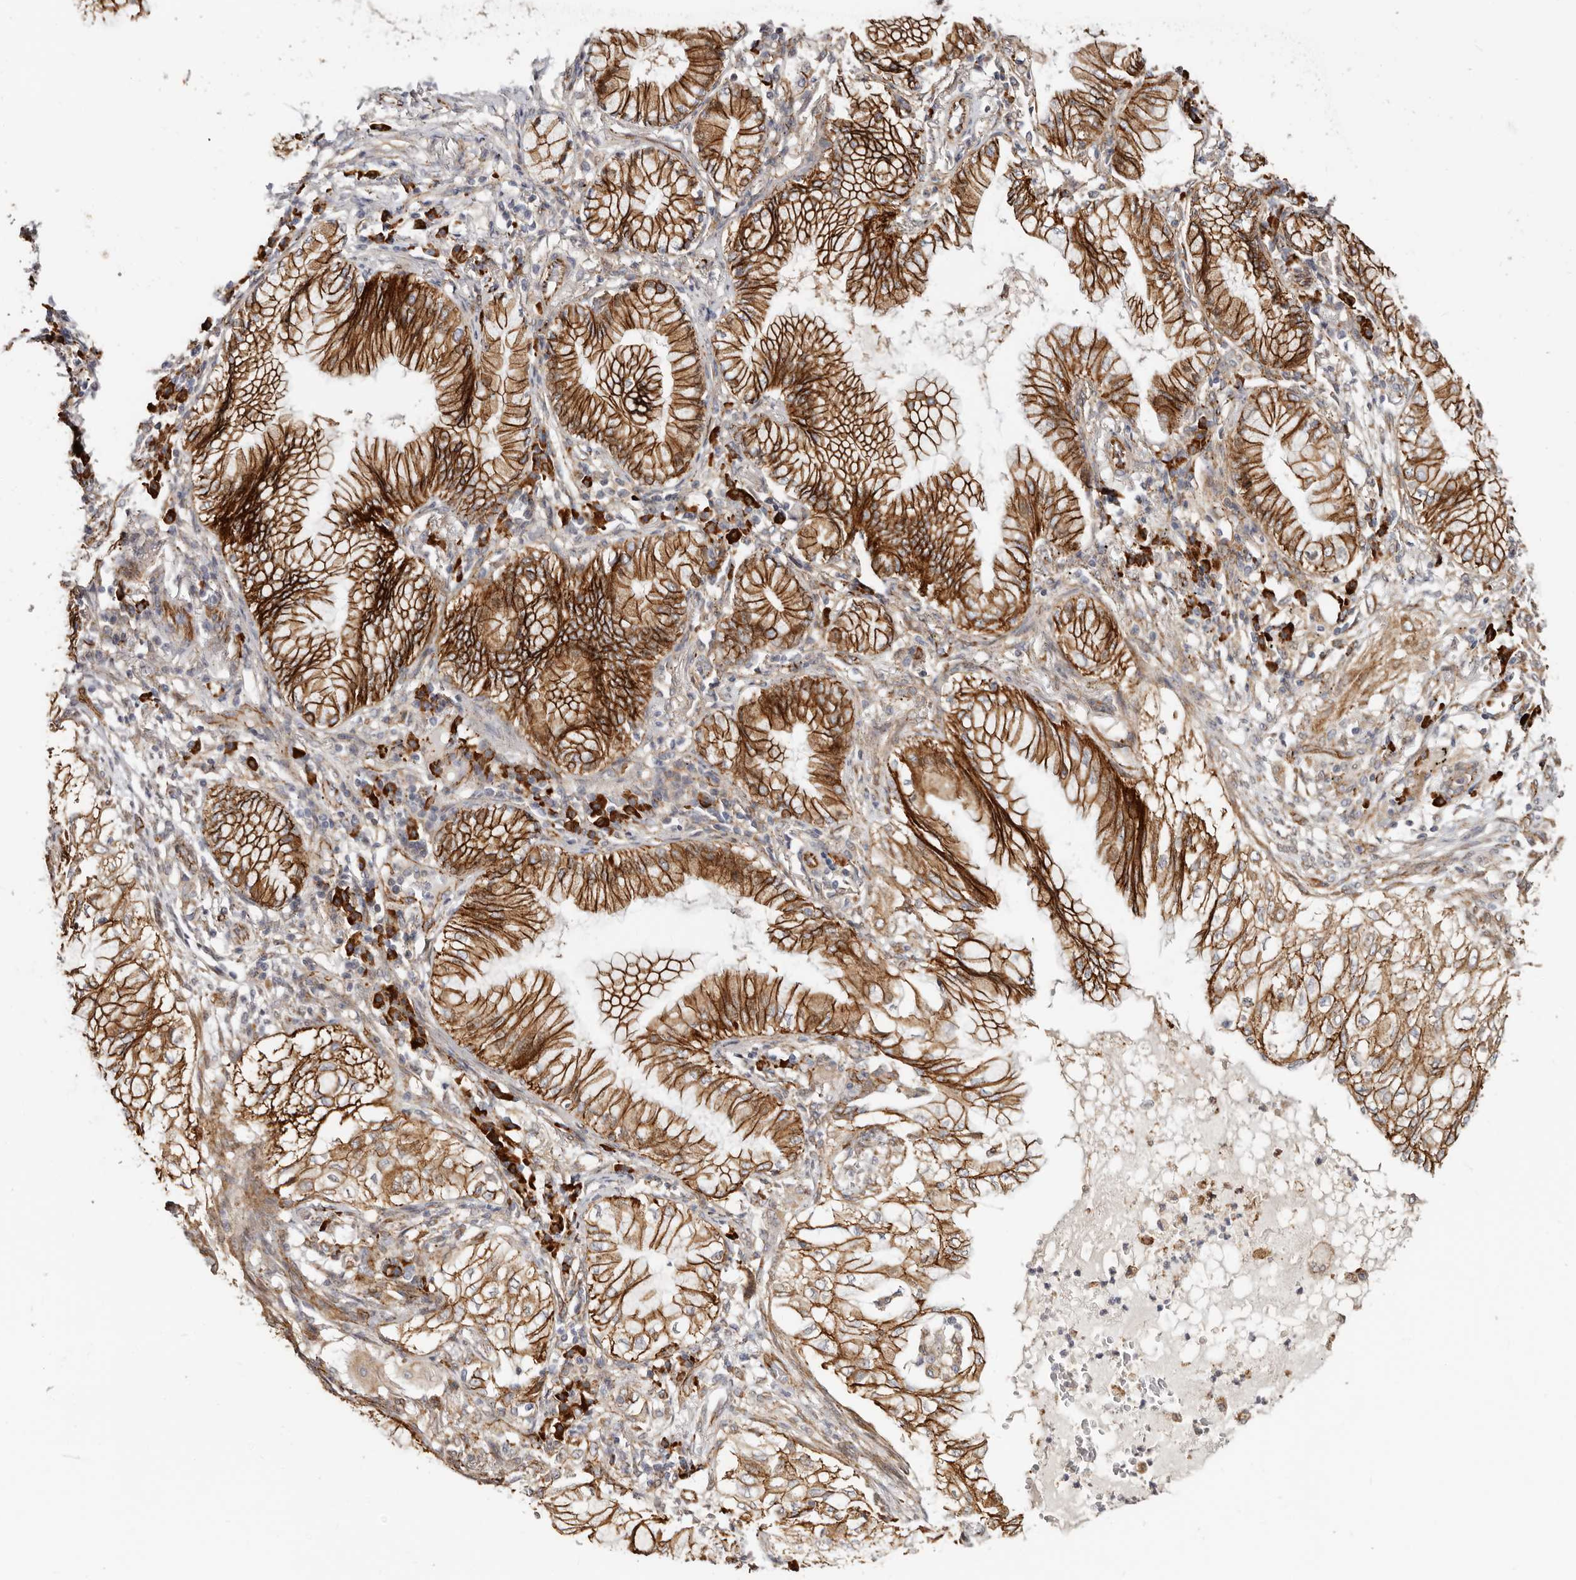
{"staining": {"intensity": "strong", "quantity": ">75%", "location": "cytoplasmic/membranous"}, "tissue": "lung cancer", "cell_type": "Tumor cells", "image_type": "cancer", "snomed": [{"axis": "morphology", "description": "Adenocarcinoma, NOS"}, {"axis": "topography", "description": "Lung"}], "caption": "Immunohistochemistry (IHC) staining of adenocarcinoma (lung), which reveals high levels of strong cytoplasmic/membranous expression in approximately >75% of tumor cells indicating strong cytoplasmic/membranous protein staining. The staining was performed using DAB (3,3'-diaminobenzidine) (brown) for protein detection and nuclei were counterstained in hematoxylin (blue).", "gene": "CTNNB1", "patient": {"sex": "female", "age": 70}}